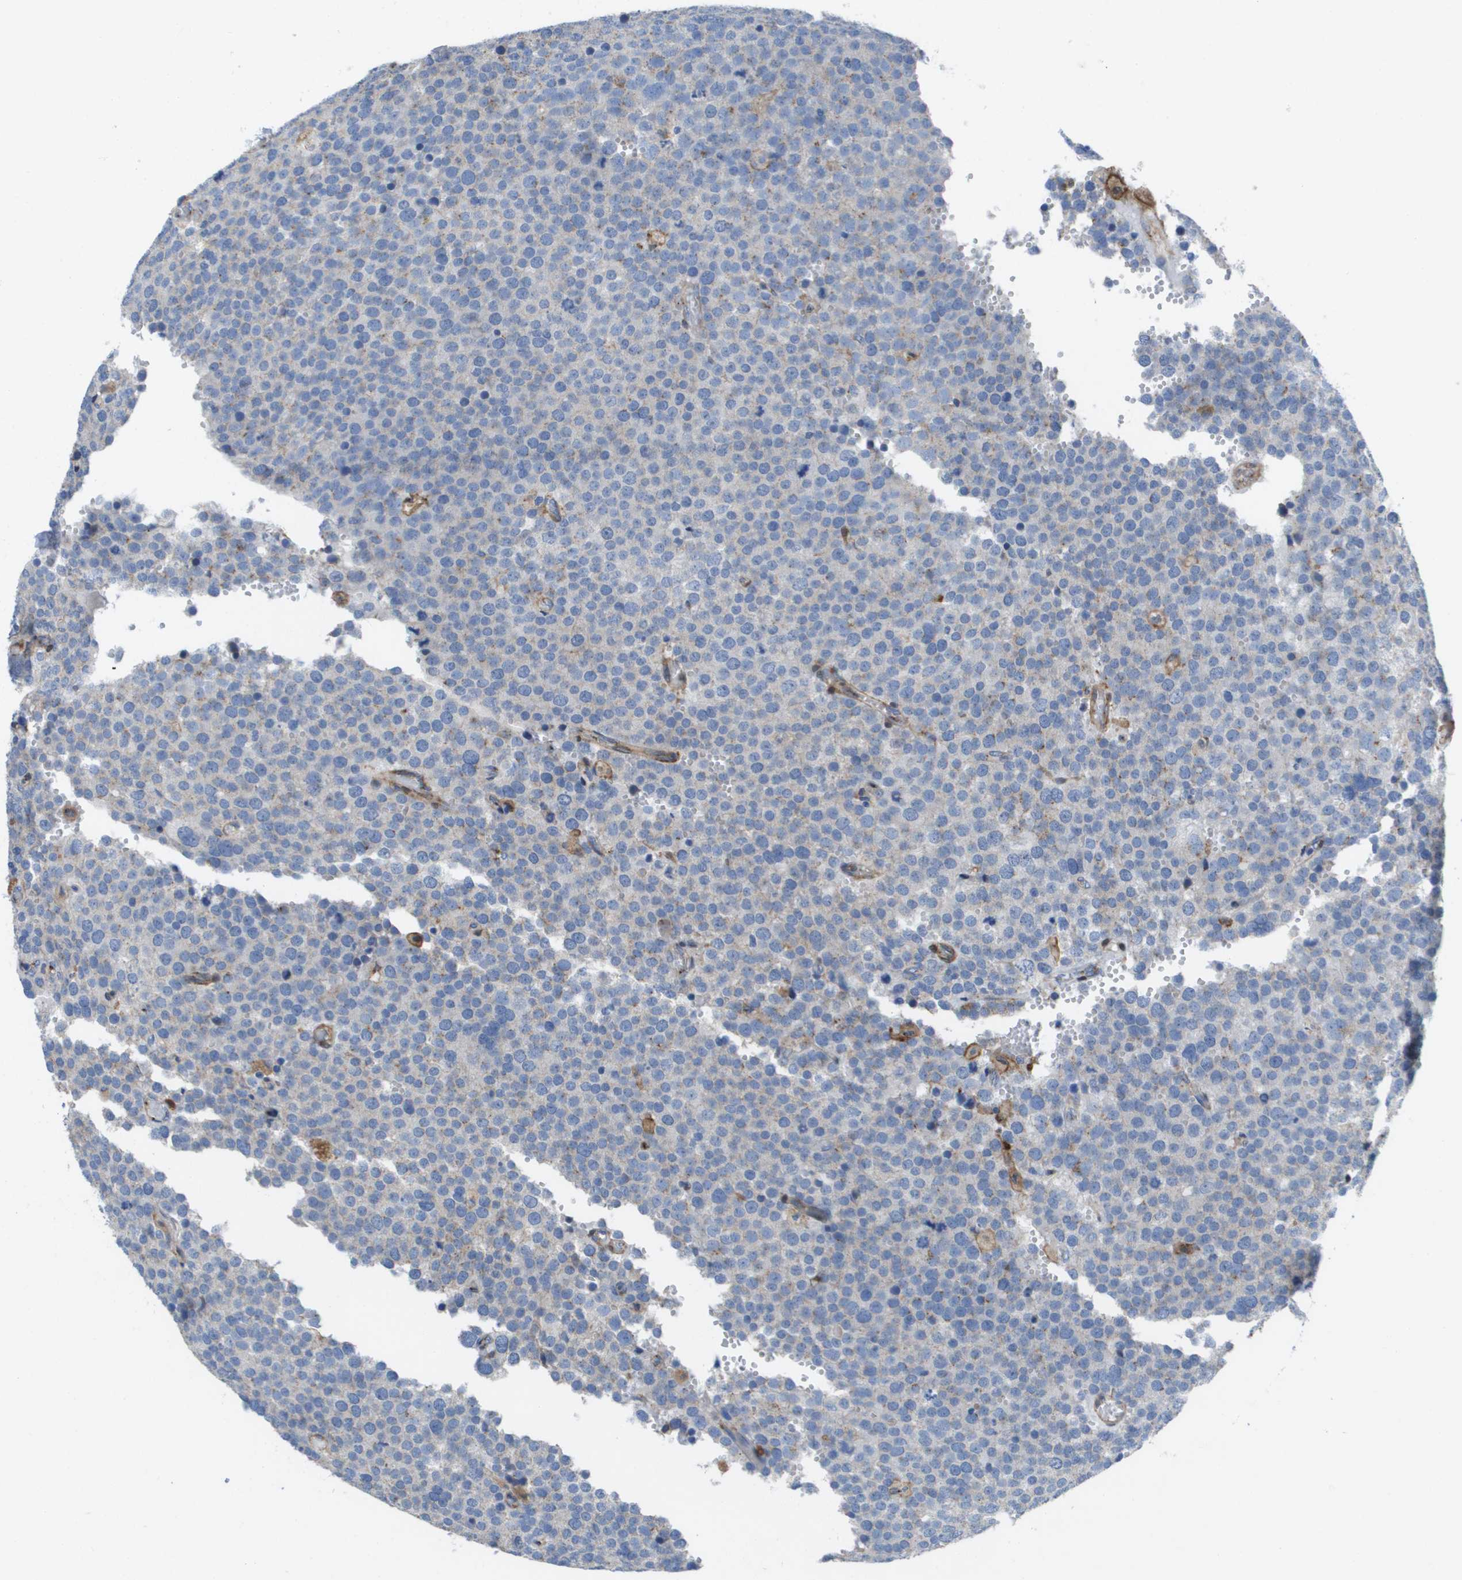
{"staining": {"intensity": "negative", "quantity": "none", "location": "none"}, "tissue": "testis cancer", "cell_type": "Tumor cells", "image_type": "cancer", "snomed": [{"axis": "morphology", "description": "Normal tissue, NOS"}, {"axis": "morphology", "description": "Seminoma, NOS"}, {"axis": "topography", "description": "Testis"}], "caption": "This photomicrograph is of testis cancer (seminoma) stained with immunohistochemistry (IHC) to label a protein in brown with the nuclei are counter-stained blue. There is no staining in tumor cells. (Stains: DAB (3,3'-diaminobenzidine) immunohistochemistry with hematoxylin counter stain, Microscopy: brightfield microscopy at high magnification).", "gene": "SLC37A2", "patient": {"sex": "male", "age": 71}}